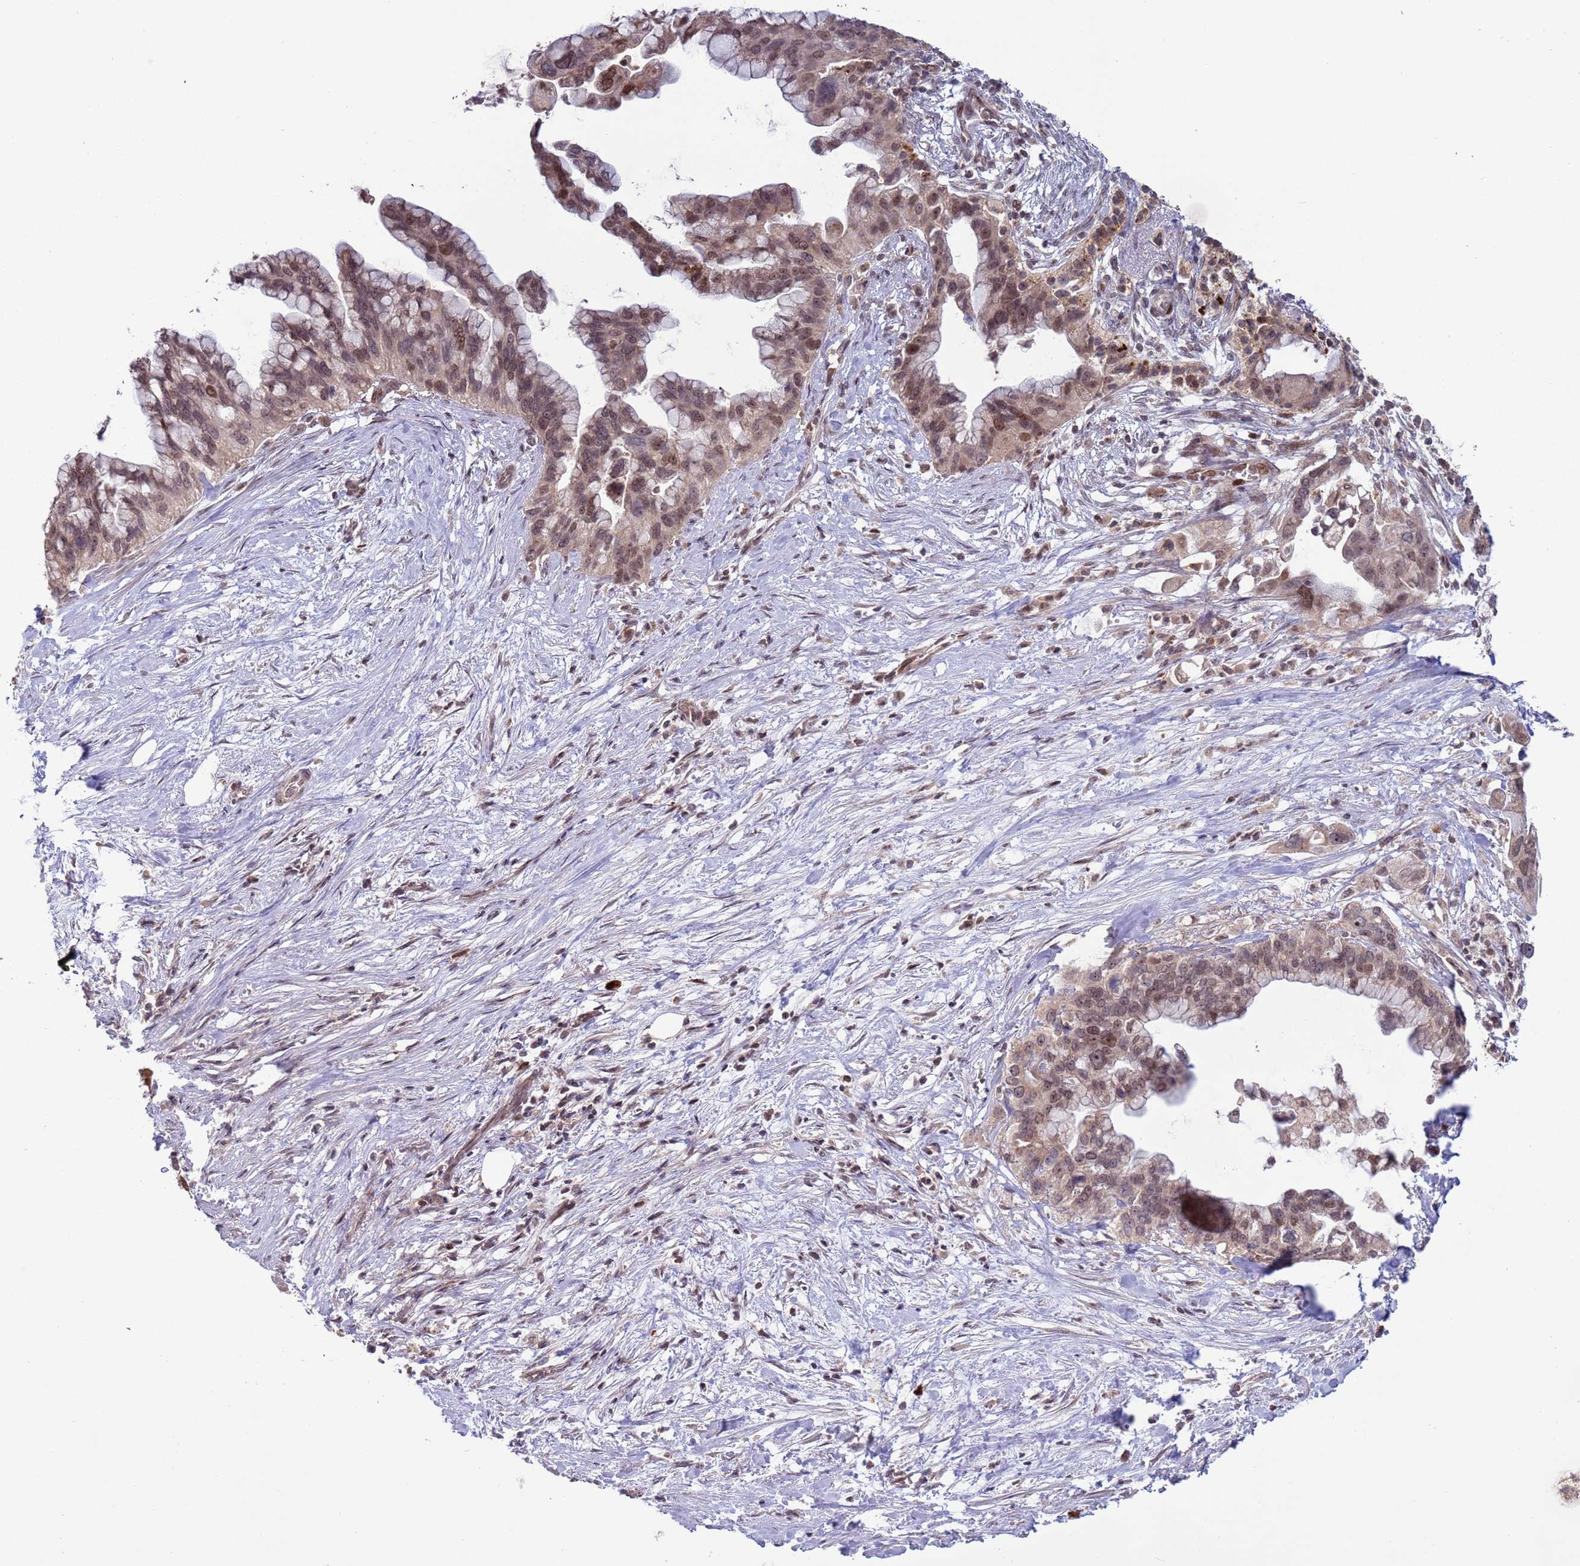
{"staining": {"intensity": "moderate", "quantity": ">75%", "location": "nuclear"}, "tissue": "pancreatic cancer", "cell_type": "Tumor cells", "image_type": "cancer", "snomed": [{"axis": "morphology", "description": "Adenocarcinoma, NOS"}, {"axis": "topography", "description": "Pancreas"}], "caption": "Immunohistochemistry (IHC) (DAB (3,3'-diaminobenzidine)) staining of human pancreatic cancer displays moderate nuclear protein positivity in about >75% of tumor cells.", "gene": "RCOR2", "patient": {"sex": "female", "age": 83}}